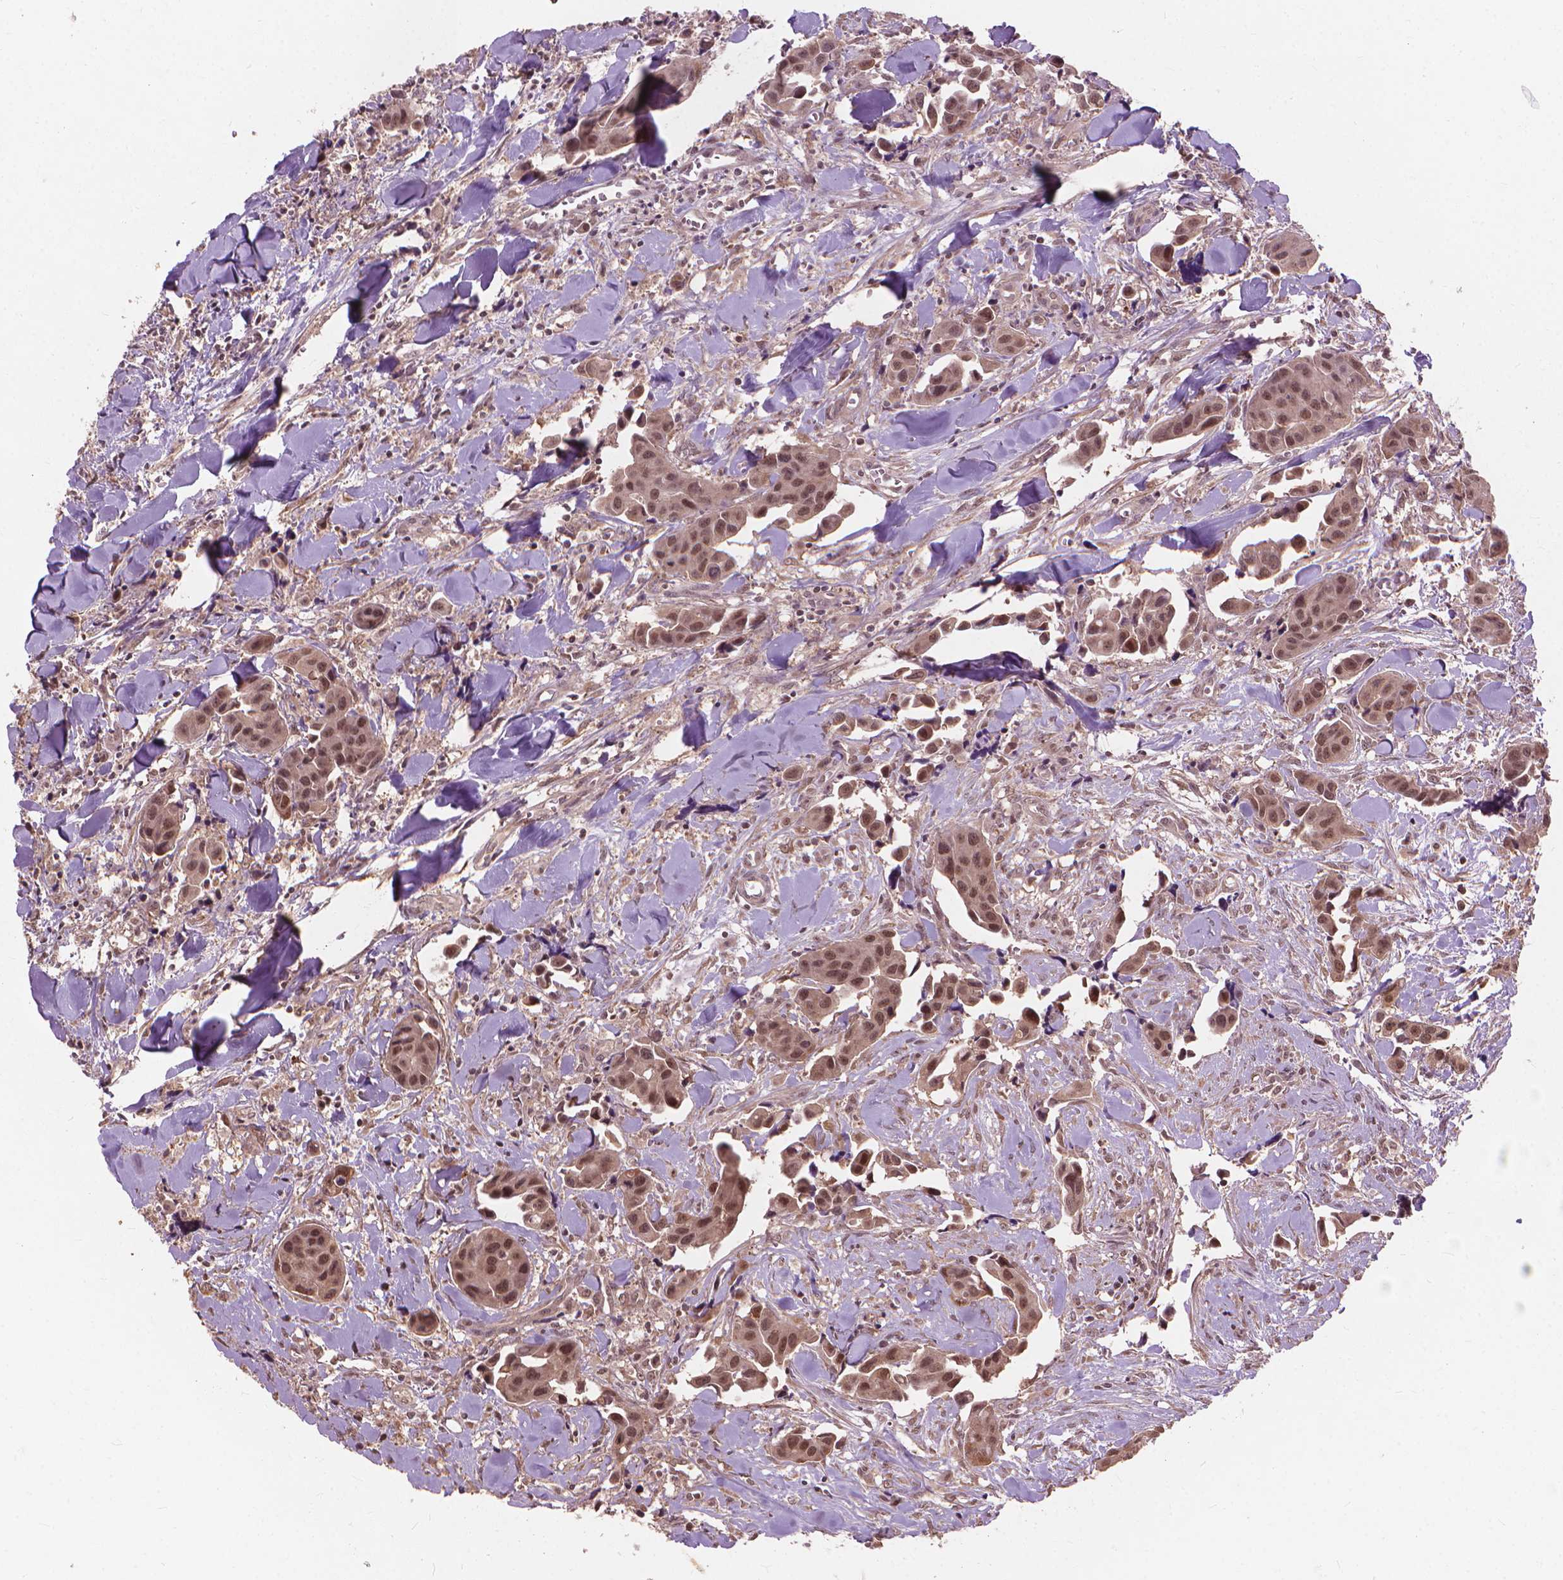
{"staining": {"intensity": "moderate", "quantity": ">75%", "location": "nuclear"}, "tissue": "head and neck cancer", "cell_type": "Tumor cells", "image_type": "cancer", "snomed": [{"axis": "morphology", "description": "Adenocarcinoma, NOS"}, {"axis": "topography", "description": "Head-Neck"}], "caption": "Immunohistochemical staining of human head and neck cancer shows moderate nuclear protein staining in about >75% of tumor cells.", "gene": "SSU72", "patient": {"sex": "male", "age": 76}}